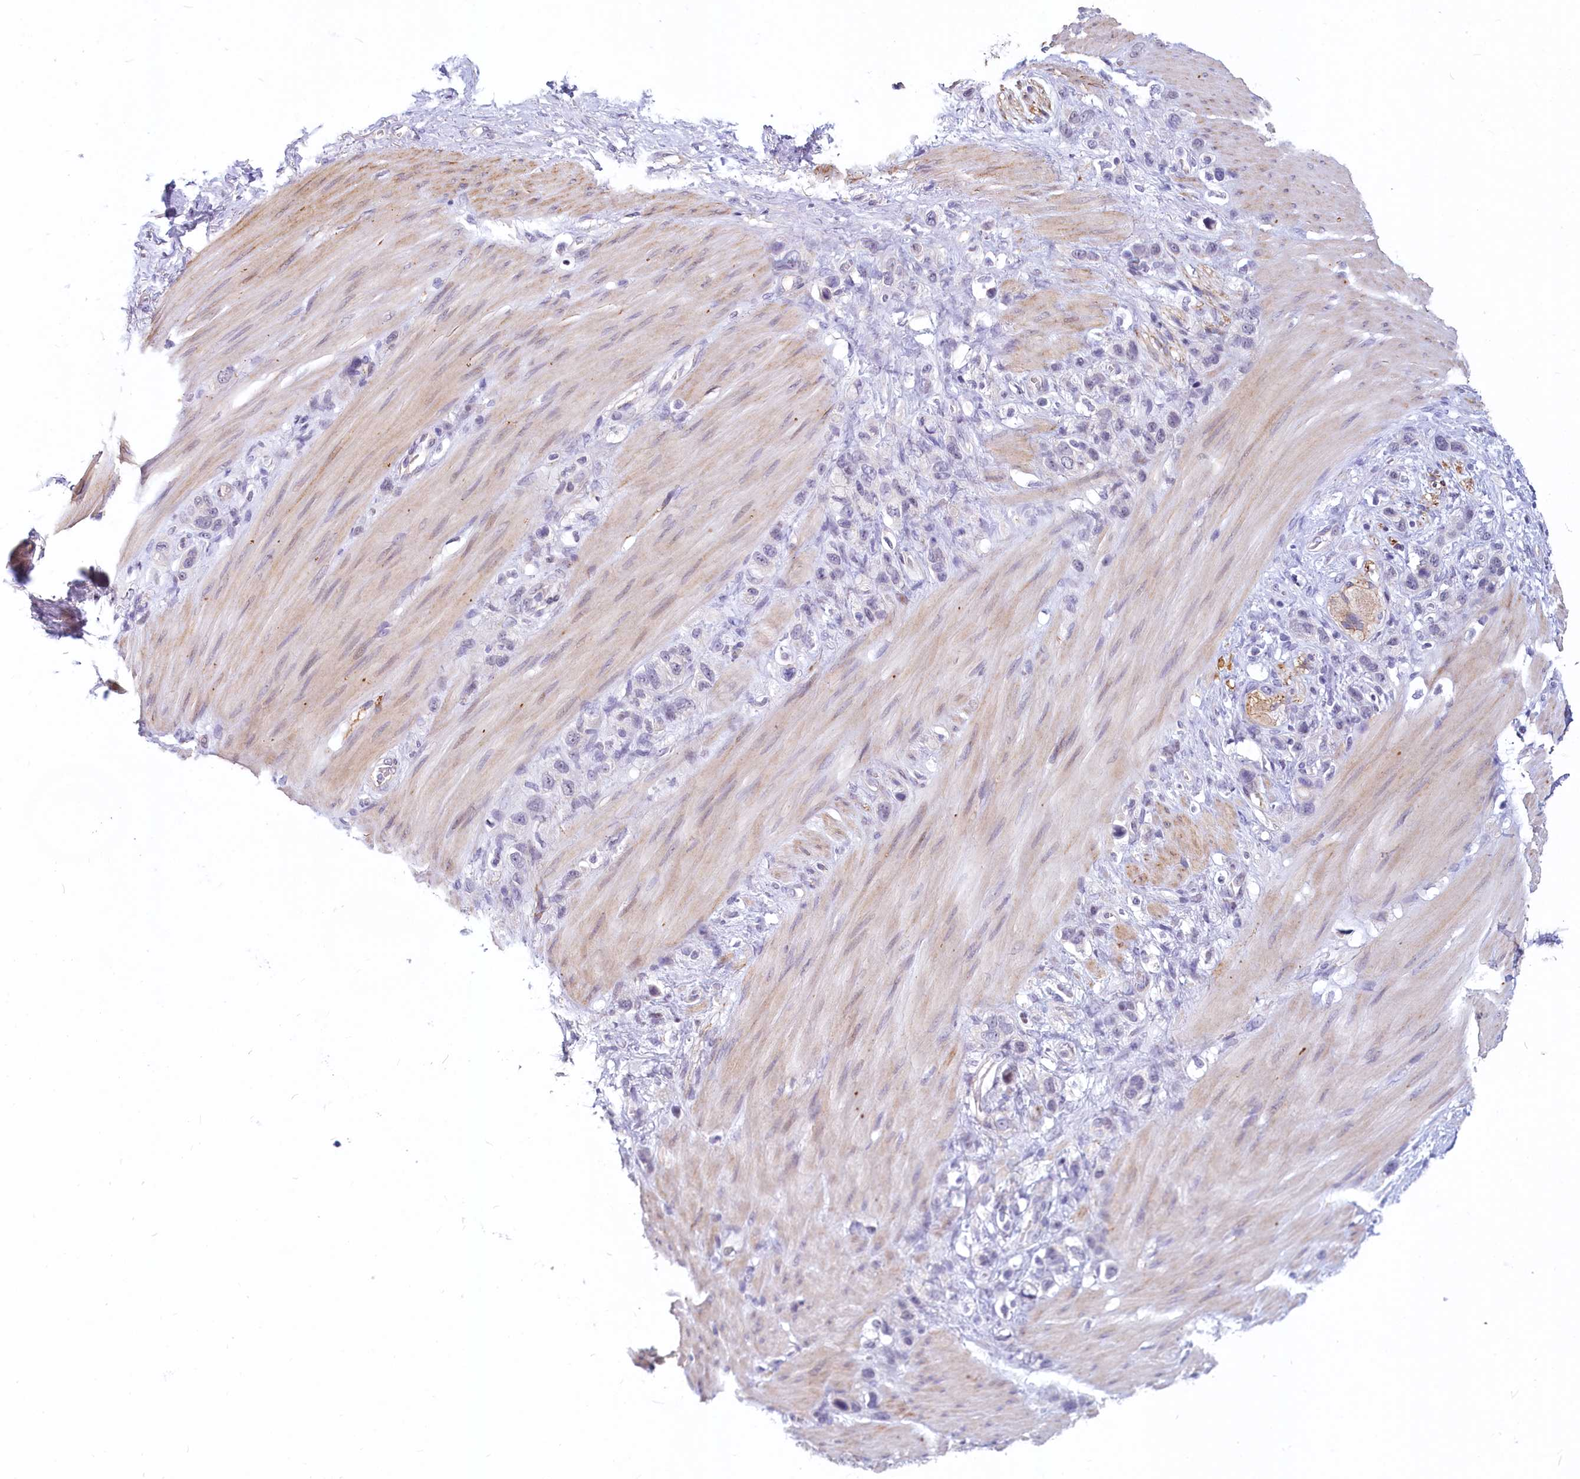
{"staining": {"intensity": "negative", "quantity": "none", "location": "none"}, "tissue": "stomach cancer", "cell_type": "Tumor cells", "image_type": "cancer", "snomed": [{"axis": "morphology", "description": "Adenocarcinoma, NOS"}, {"axis": "morphology", "description": "Adenocarcinoma, High grade"}, {"axis": "topography", "description": "Stomach, upper"}, {"axis": "topography", "description": "Stomach, lower"}], "caption": "High power microscopy photomicrograph of an IHC histopathology image of adenocarcinoma (stomach), revealing no significant expression in tumor cells. Nuclei are stained in blue.", "gene": "PROCR", "patient": {"sex": "female", "age": 65}}